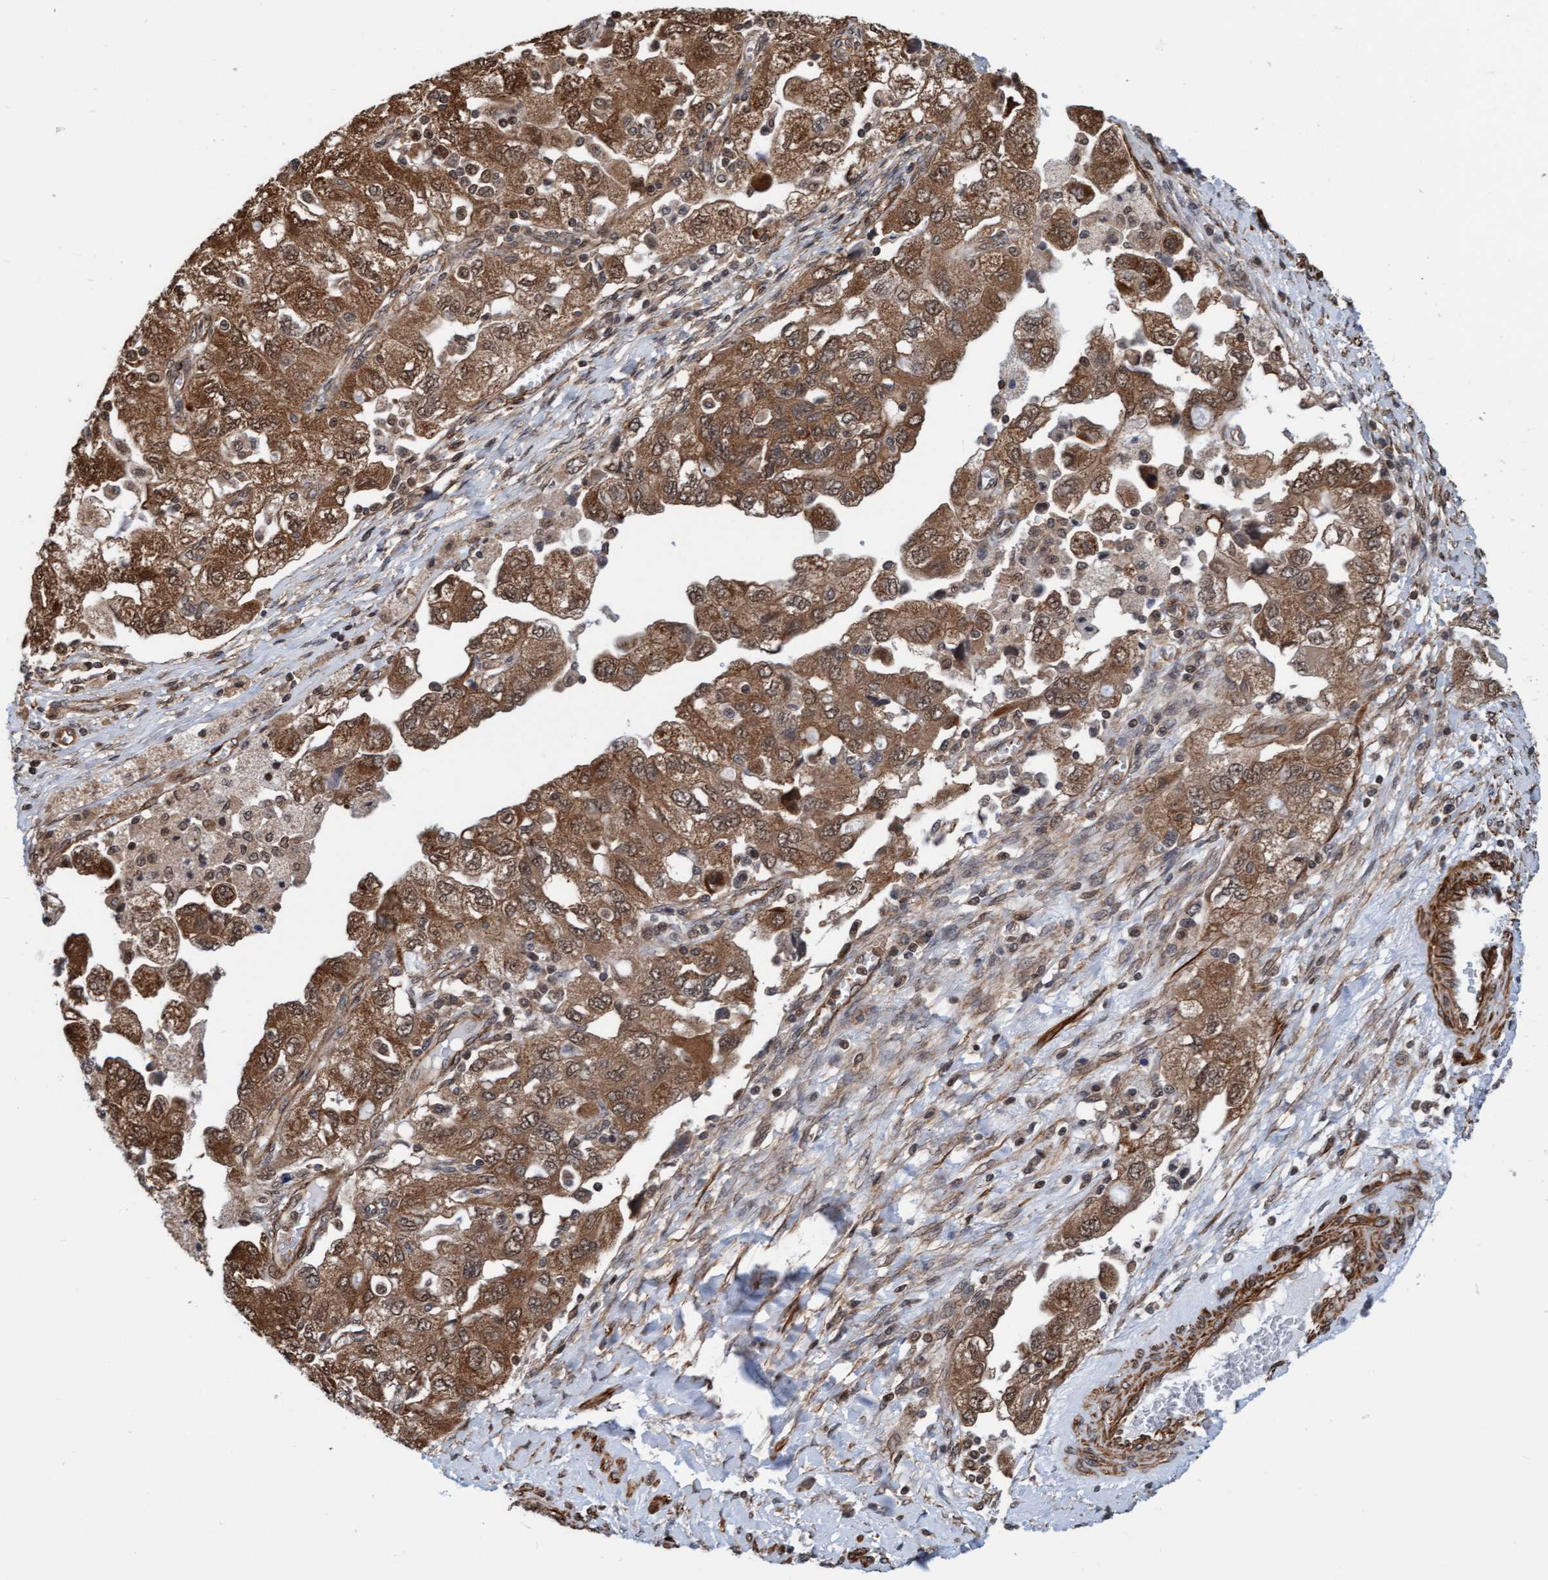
{"staining": {"intensity": "moderate", "quantity": ">75%", "location": "cytoplasmic/membranous,nuclear"}, "tissue": "ovarian cancer", "cell_type": "Tumor cells", "image_type": "cancer", "snomed": [{"axis": "morphology", "description": "Carcinoma, NOS"}, {"axis": "morphology", "description": "Cystadenocarcinoma, serous, NOS"}, {"axis": "topography", "description": "Ovary"}], "caption": "Carcinoma (ovarian) stained for a protein demonstrates moderate cytoplasmic/membranous and nuclear positivity in tumor cells.", "gene": "STXBP4", "patient": {"sex": "female", "age": 69}}